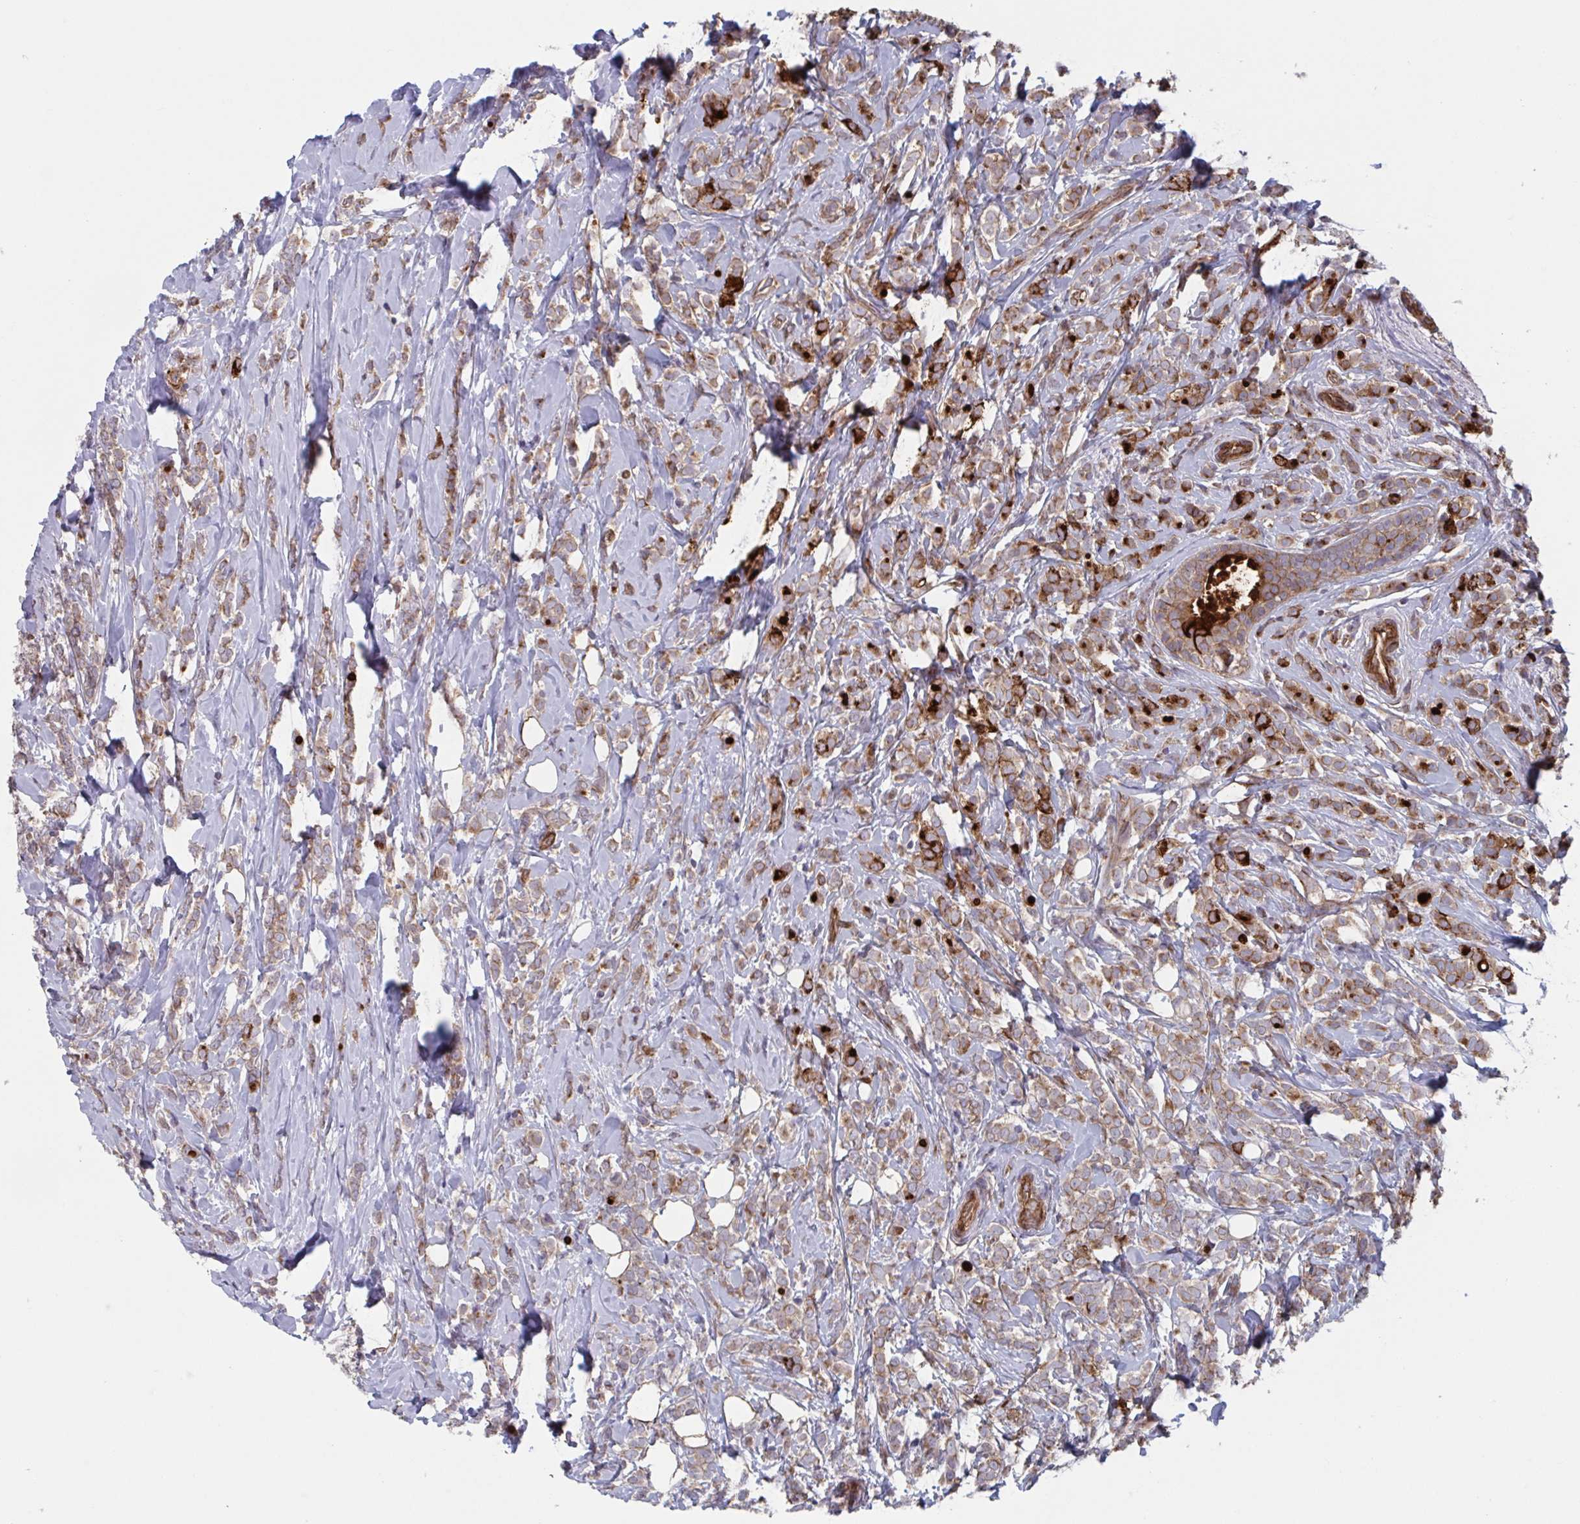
{"staining": {"intensity": "strong", "quantity": "25%-75%", "location": "cytoplasmic/membranous"}, "tissue": "breast cancer", "cell_type": "Tumor cells", "image_type": "cancer", "snomed": [{"axis": "morphology", "description": "Lobular carcinoma"}, {"axis": "topography", "description": "Breast"}], "caption": "Approximately 25%-75% of tumor cells in lobular carcinoma (breast) show strong cytoplasmic/membranous protein staining as visualized by brown immunohistochemical staining.", "gene": "TNFSF10", "patient": {"sex": "female", "age": 49}}